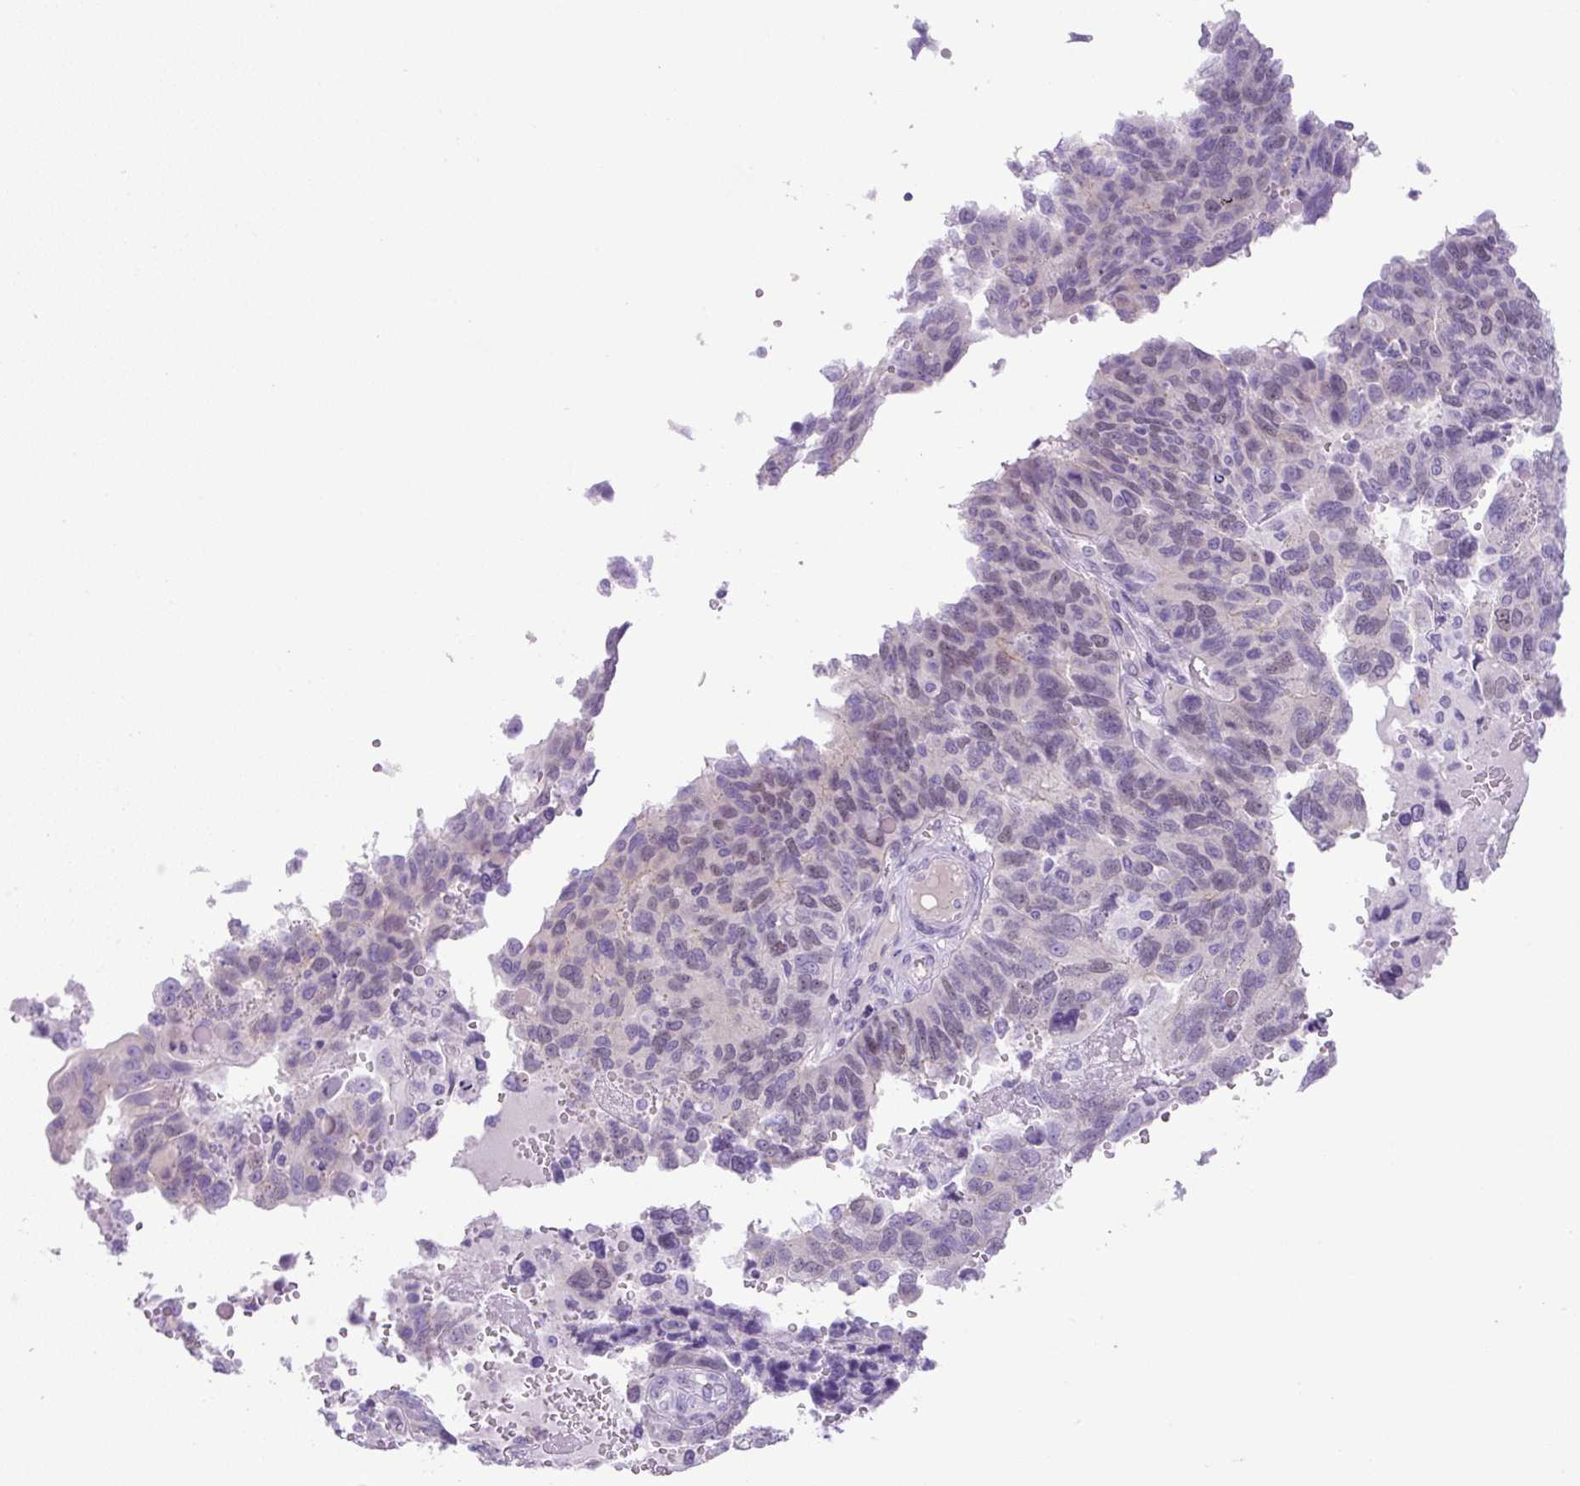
{"staining": {"intensity": "weak", "quantity": "25%-75%", "location": "nuclear"}, "tissue": "endometrial cancer", "cell_type": "Tumor cells", "image_type": "cancer", "snomed": [{"axis": "morphology", "description": "Adenocarcinoma, NOS"}, {"axis": "topography", "description": "Endometrium"}], "caption": "Weak nuclear staining is seen in about 25%-75% of tumor cells in endometrial cancer (adenocarcinoma).", "gene": "ADAMTS19", "patient": {"sex": "female", "age": 66}}